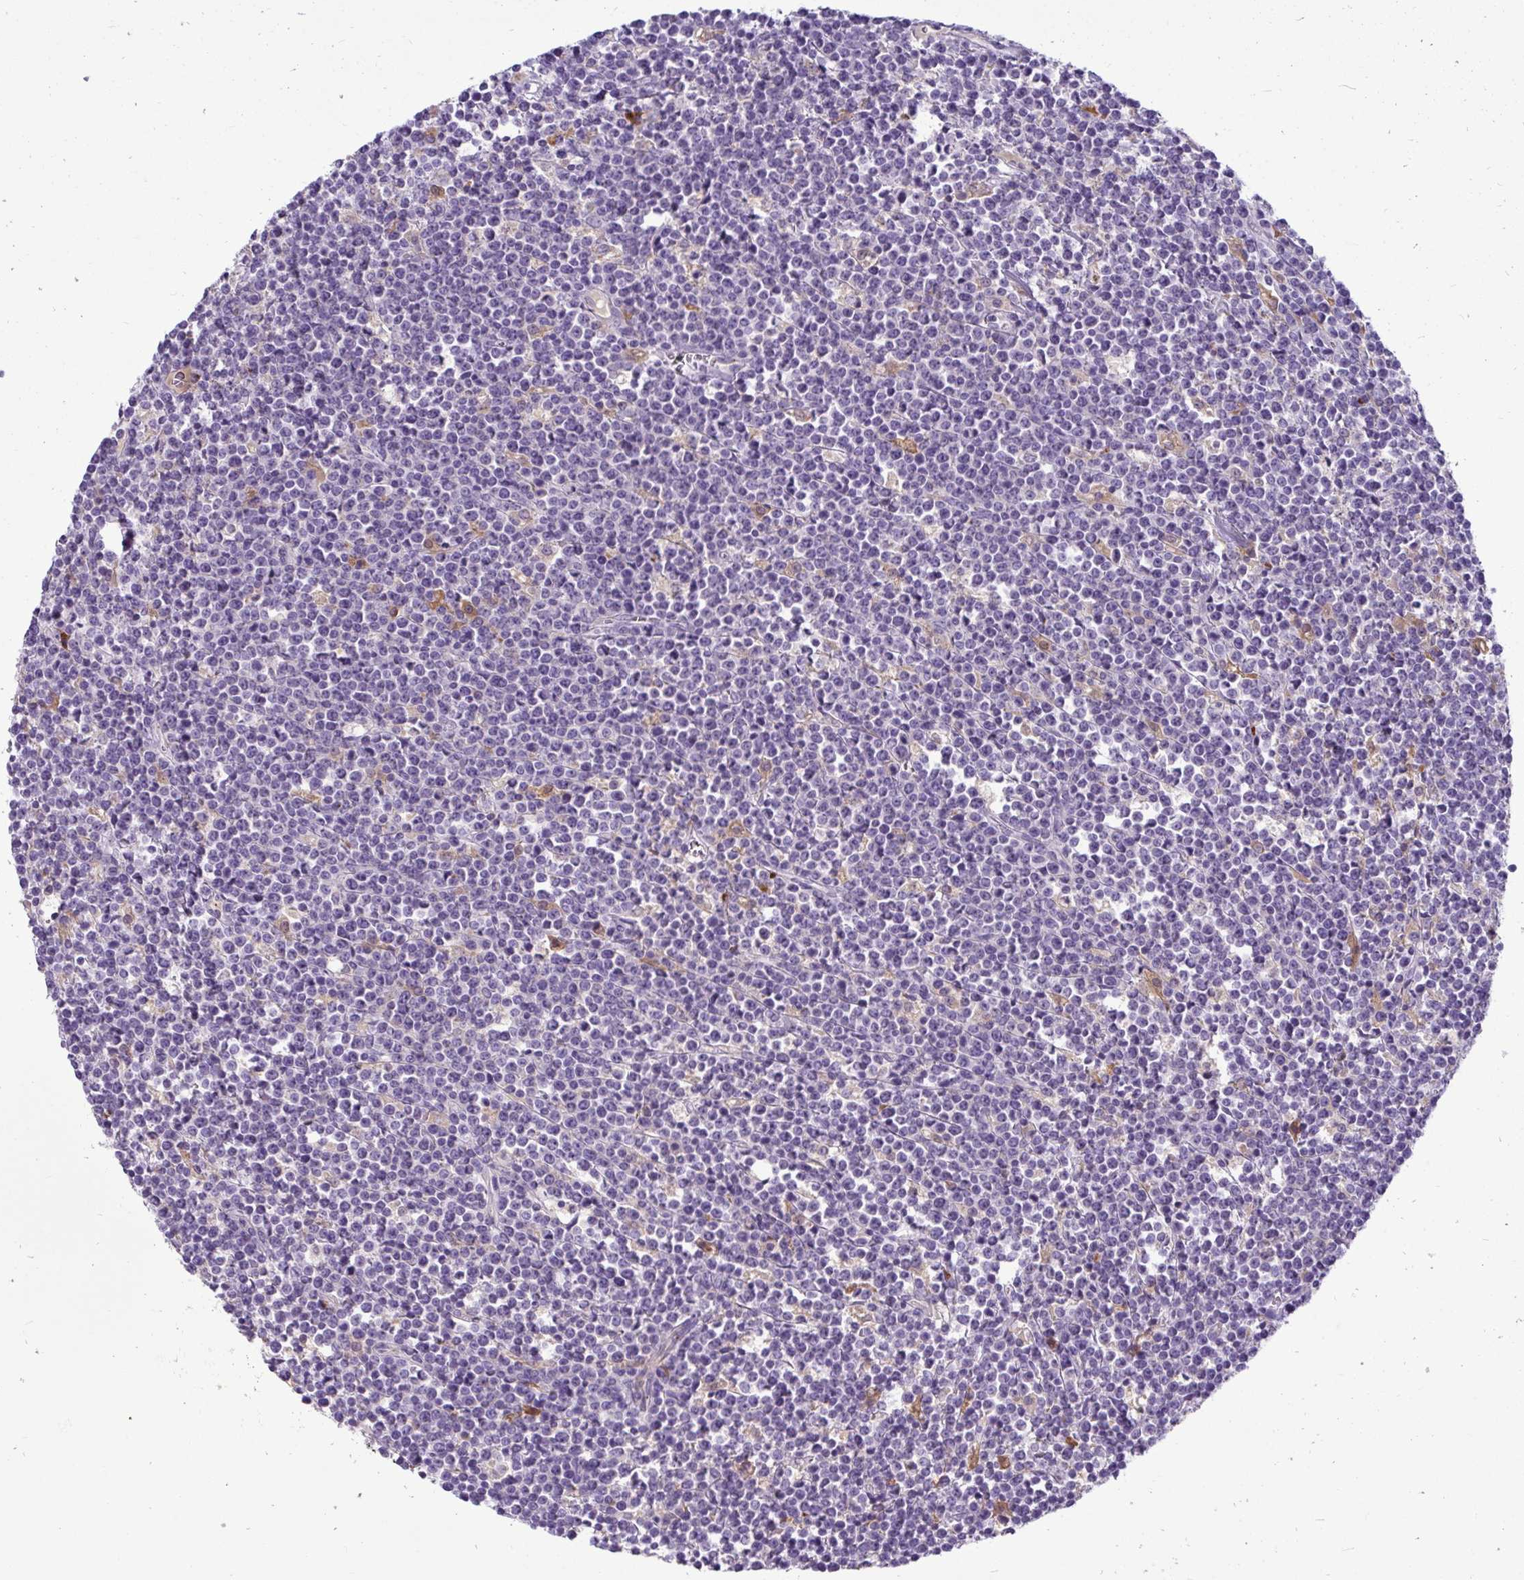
{"staining": {"intensity": "negative", "quantity": "none", "location": "none"}, "tissue": "lymphoma", "cell_type": "Tumor cells", "image_type": "cancer", "snomed": [{"axis": "morphology", "description": "Malignant lymphoma, non-Hodgkin's type, High grade"}, {"axis": "topography", "description": "Ovary"}], "caption": "Image shows no significant protein expression in tumor cells of lymphoma.", "gene": "CTSZ", "patient": {"sex": "female", "age": 56}}